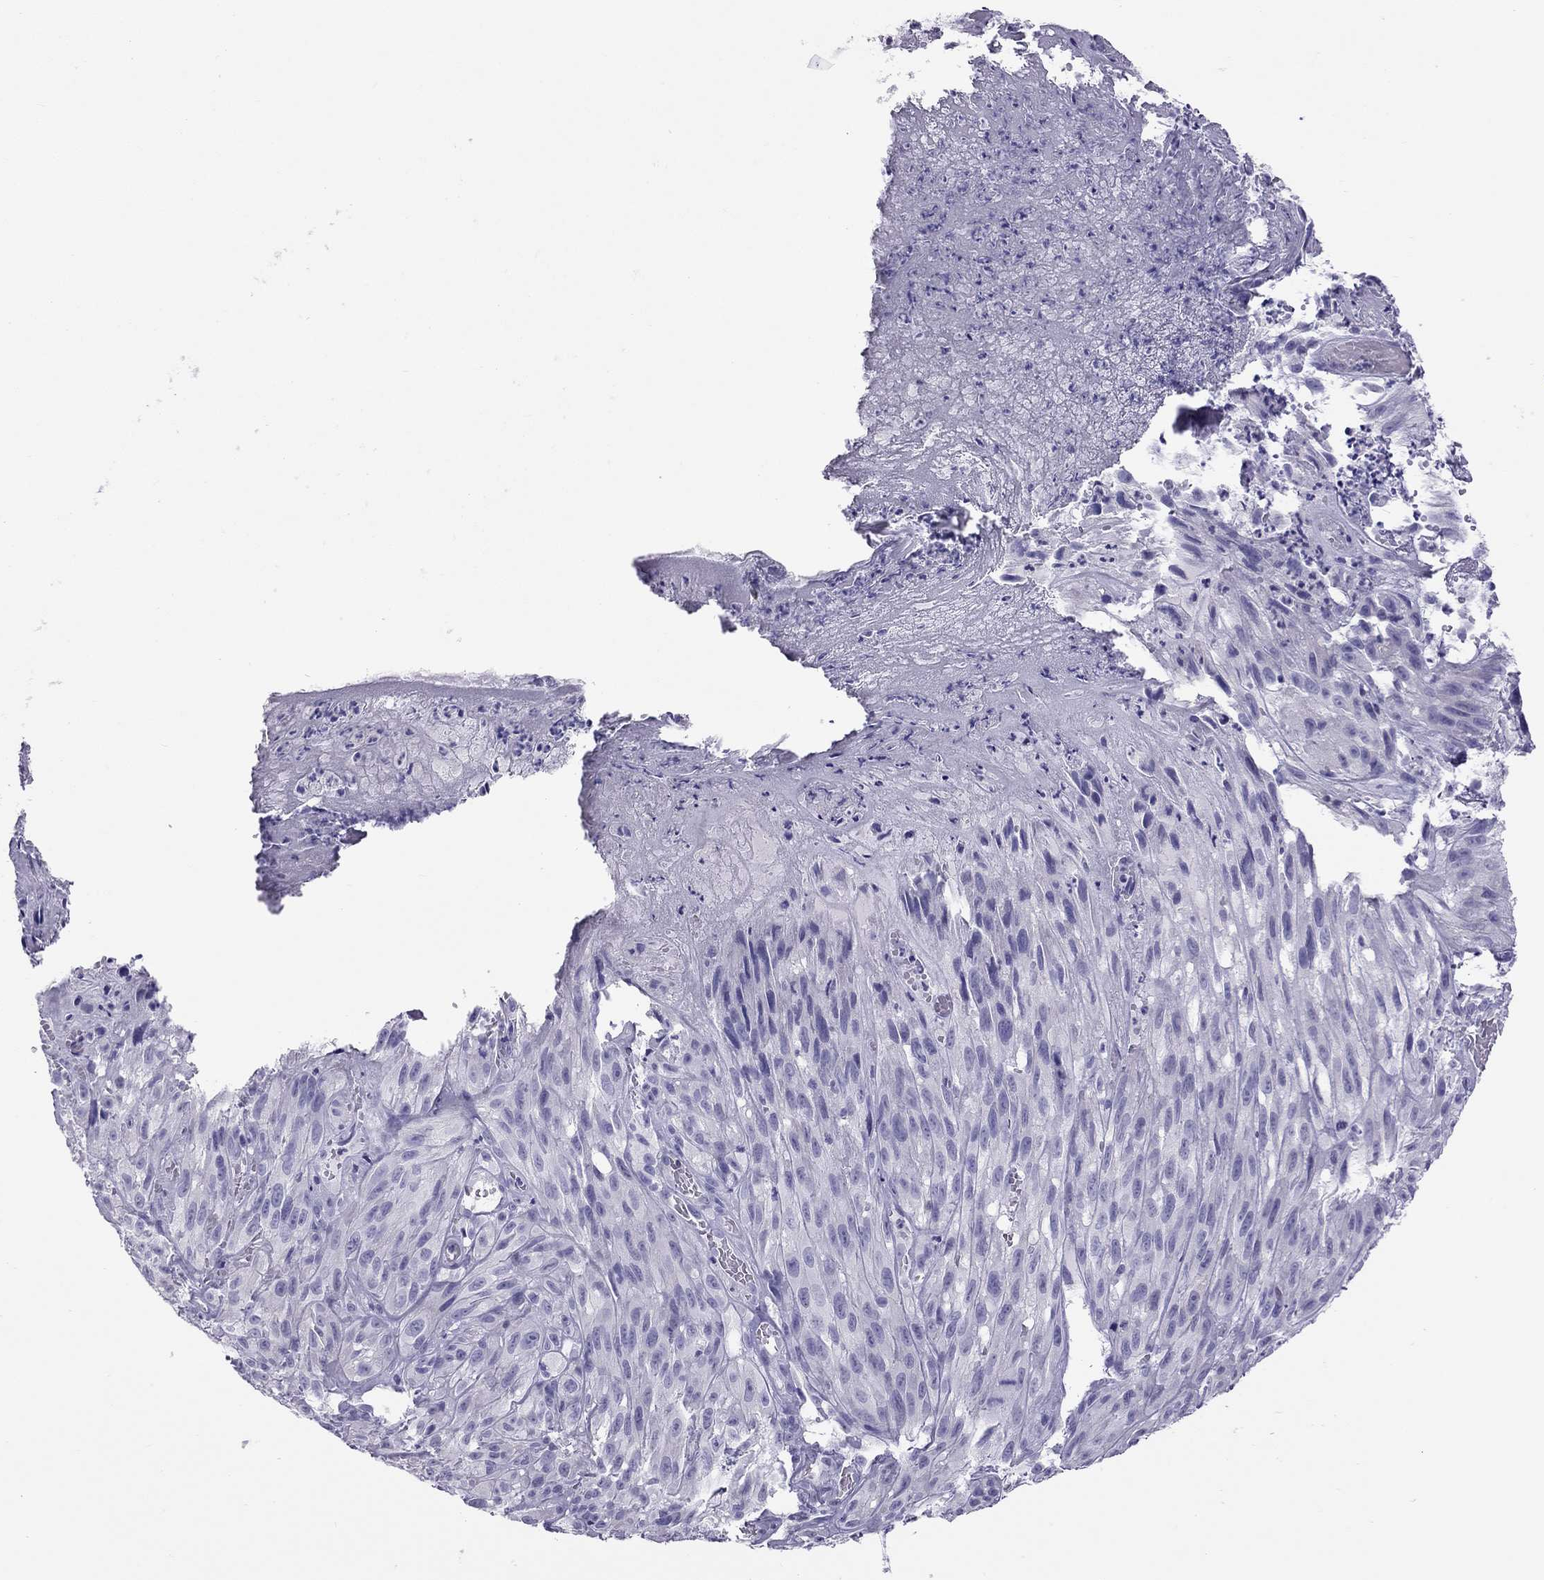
{"staining": {"intensity": "negative", "quantity": "none", "location": "none"}, "tissue": "melanoma", "cell_type": "Tumor cells", "image_type": "cancer", "snomed": [{"axis": "morphology", "description": "Malignant melanoma, NOS"}, {"axis": "topography", "description": "Skin"}], "caption": "This is an IHC image of human melanoma. There is no staining in tumor cells.", "gene": "STAG3", "patient": {"sex": "male", "age": 51}}